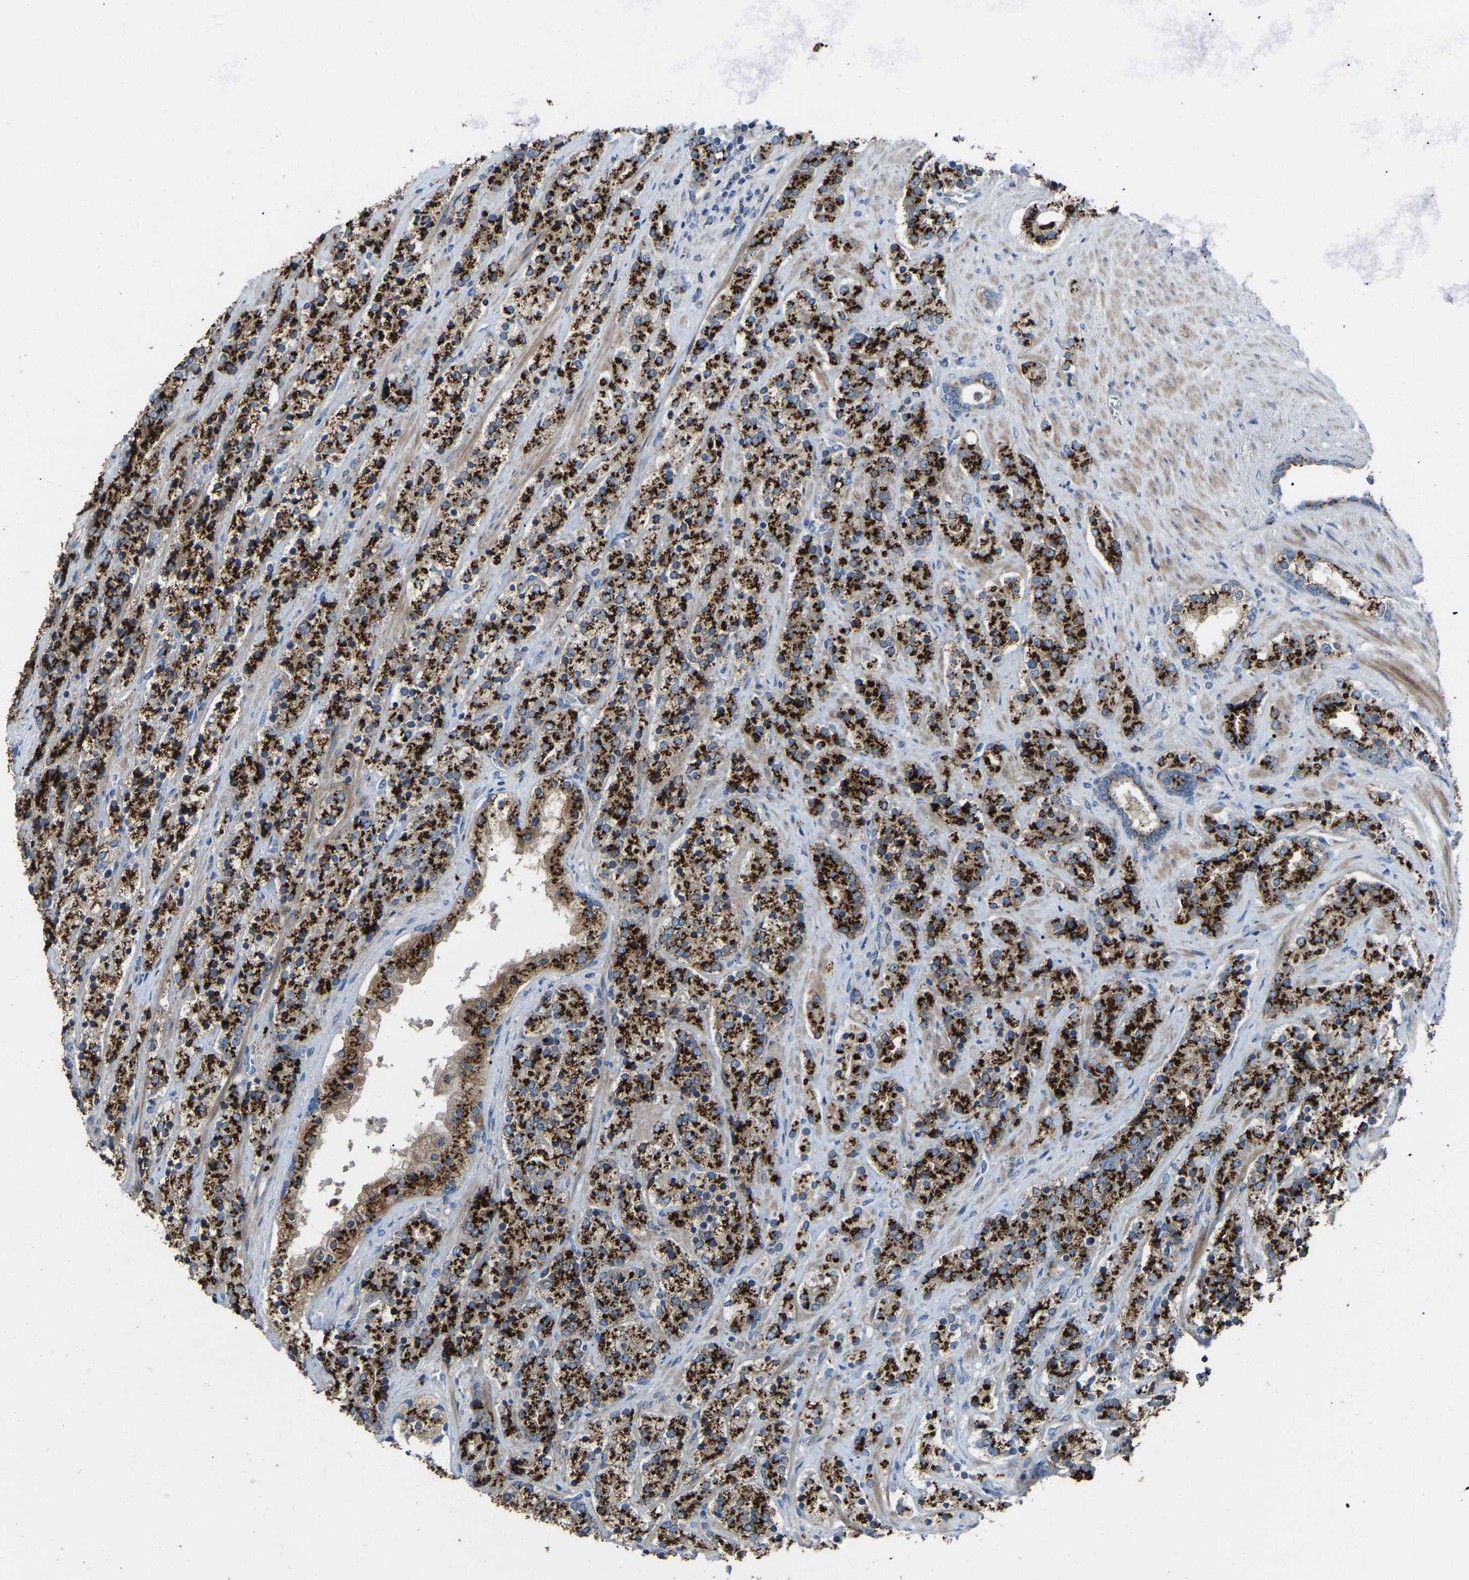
{"staining": {"intensity": "strong", "quantity": ">75%", "location": "cytoplasmic/membranous"}, "tissue": "prostate cancer", "cell_type": "Tumor cells", "image_type": "cancer", "snomed": [{"axis": "morphology", "description": "Adenocarcinoma, High grade"}, {"axis": "topography", "description": "Prostate"}], "caption": "Immunohistochemistry (IHC) photomicrograph of neoplastic tissue: prostate cancer stained using IHC demonstrates high levels of strong protein expression localized specifically in the cytoplasmic/membranous of tumor cells, appearing as a cytoplasmic/membranous brown color.", "gene": "CANT1", "patient": {"sex": "male", "age": 71}}